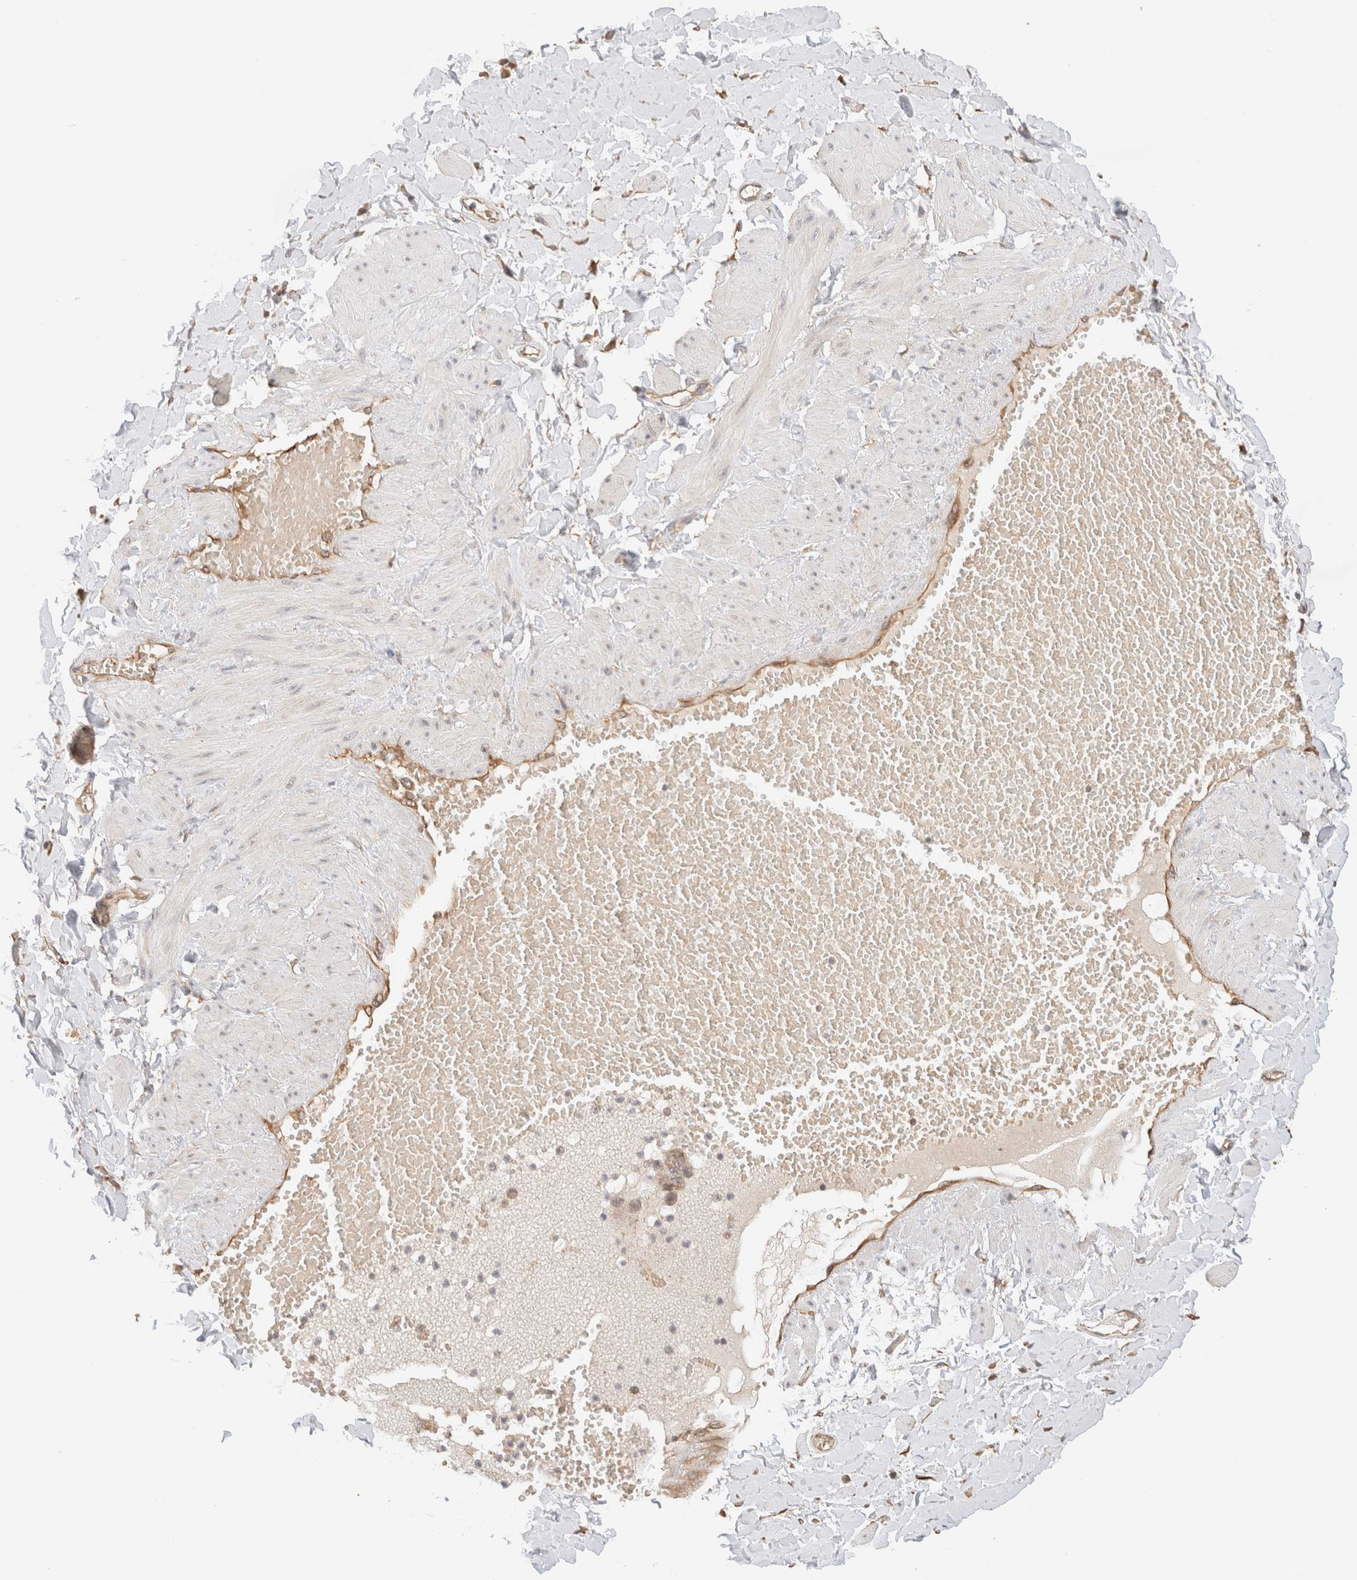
{"staining": {"intensity": "moderate", "quantity": ">75%", "location": "cytoplasmic/membranous"}, "tissue": "adipose tissue", "cell_type": "Adipocytes", "image_type": "normal", "snomed": [{"axis": "morphology", "description": "Normal tissue, NOS"}, {"axis": "topography", "description": "Adipose tissue"}, {"axis": "topography", "description": "Vascular tissue"}, {"axis": "topography", "description": "Peripheral nerve tissue"}], "caption": "Brown immunohistochemical staining in benign human adipose tissue reveals moderate cytoplasmic/membranous staining in approximately >75% of adipocytes.", "gene": "SYVN1", "patient": {"sex": "male", "age": 25}}